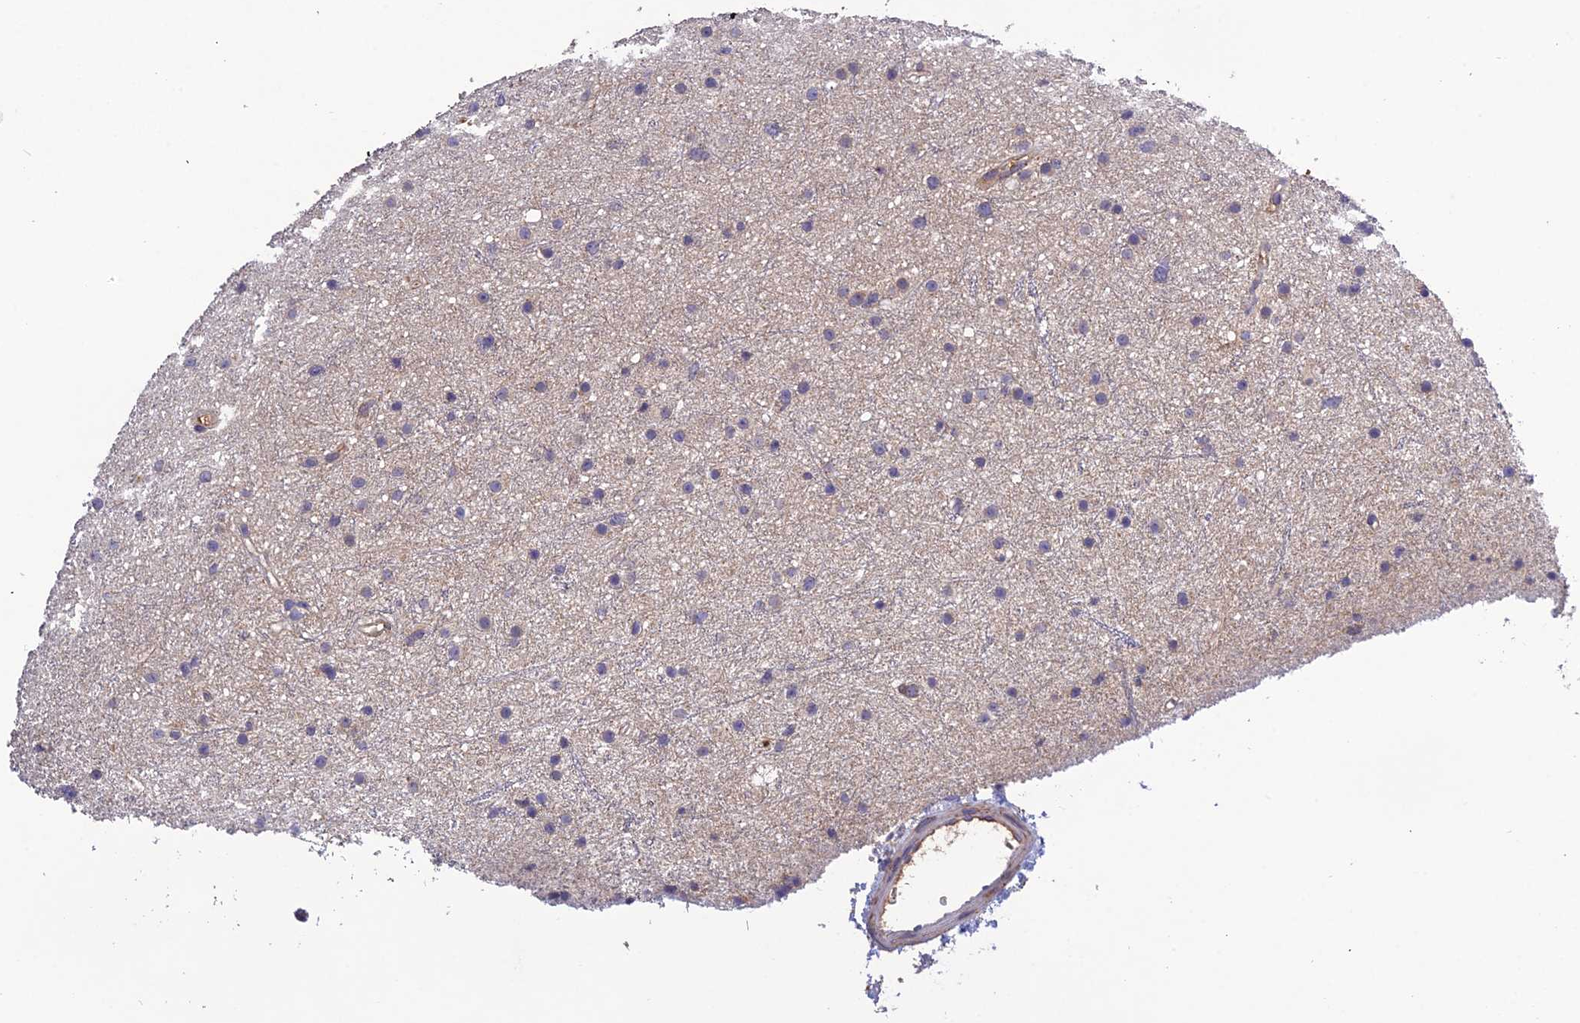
{"staining": {"intensity": "negative", "quantity": "none", "location": "none"}, "tissue": "glioma", "cell_type": "Tumor cells", "image_type": "cancer", "snomed": [{"axis": "morphology", "description": "Glioma, malignant, Low grade"}, {"axis": "topography", "description": "Cerebral cortex"}], "caption": "Image shows no significant protein expression in tumor cells of glioma. (DAB (3,3'-diaminobenzidine) immunohistochemistry with hematoxylin counter stain).", "gene": "SLC39A13", "patient": {"sex": "female", "age": 39}}